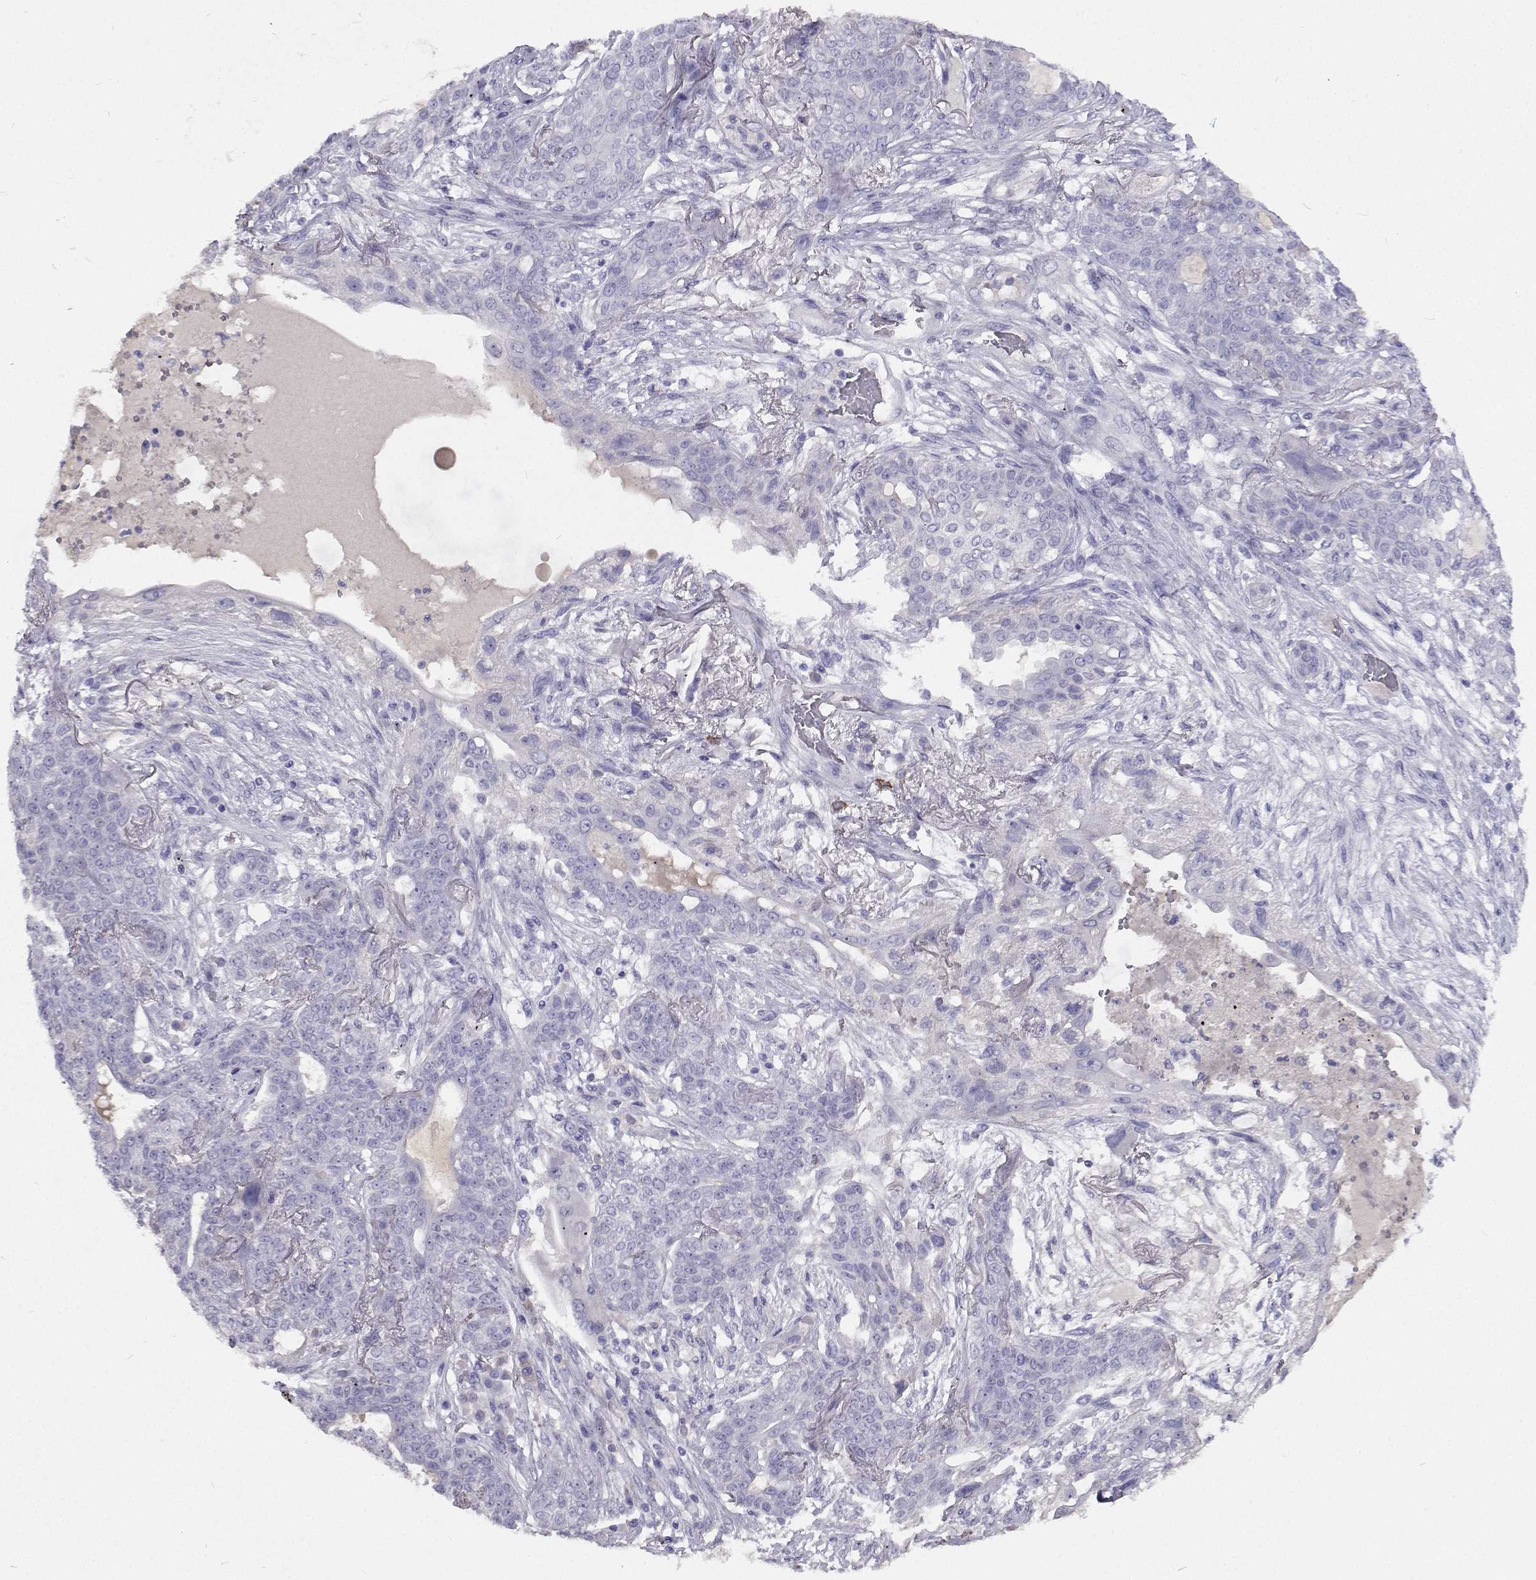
{"staining": {"intensity": "negative", "quantity": "none", "location": "none"}, "tissue": "lung cancer", "cell_type": "Tumor cells", "image_type": "cancer", "snomed": [{"axis": "morphology", "description": "Squamous cell carcinoma, NOS"}, {"axis": "topography", "description": "Lung"}], "caption": "Immunohistochemistry (IHC) photomicrograph of human lung cancer (squamous cell carcinoma) stained for a protein (brown), which shows no staining in tumor cells. The staining was performed using DAB (3,3'-diaminobenzidine) to visualize the protein expression in brown, while the nuclei were stained in blue with hematoxylin (Magnification: 20x).", "gene": "CFAP44", "patient": {"sex": "female", "age": 70}}